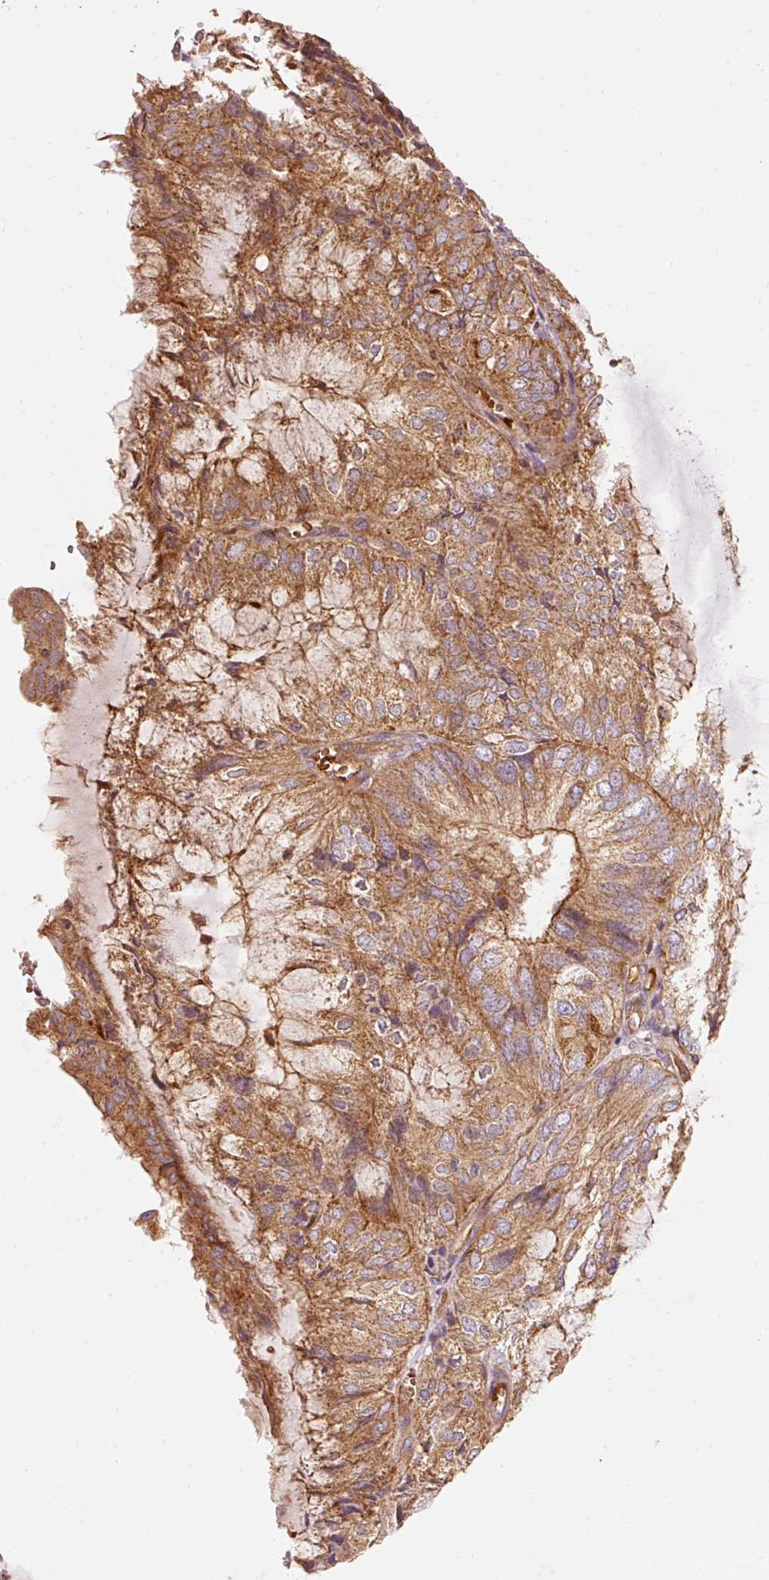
{"staining": {"intensity": "moderate", "quantity": ">75%", "location": "cytoplasmic/membranous"}, "tissue": "endometrial cancer", "cell_type": "Tumor cells", "image_type": "cancer", "snomed": [{"axis": "morphology", "description": "Adenocarcinoma, NOS"}, {"axis": "topography", "description": "Endometrium"}], "caption": "Endometrial cancer stained for a protein demonstrates moderate cytoplasmic/membranous positivity in tumor cells.", "gene": "ADCY4", "patient": {"sex": "female", "age": 81}}